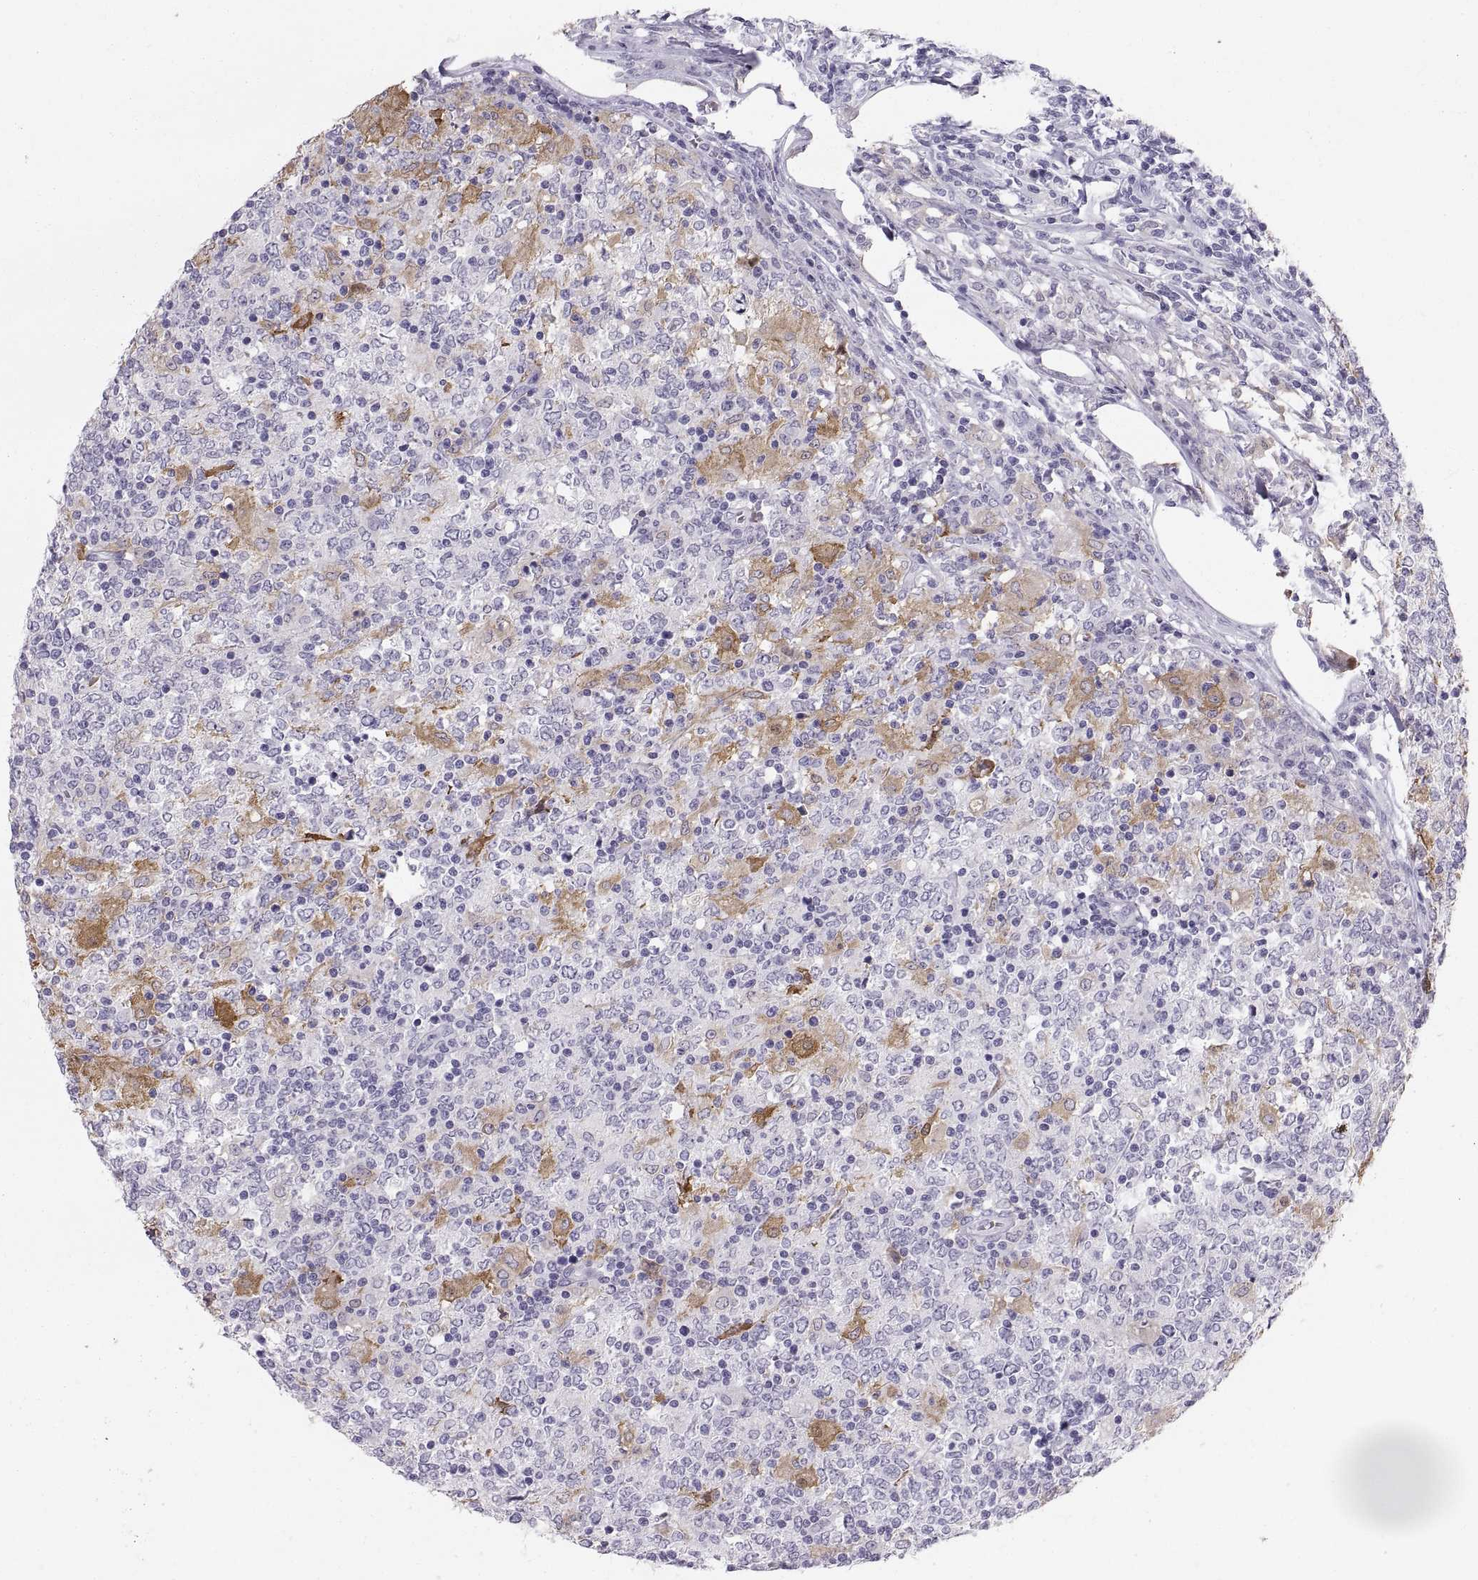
{"staining": {"intensity": "negative", "quantity": "none", "location": "none"}, "tissue": "lymphoma", "cell_type": "Tumor cells", "image_type": "cancer", "snomed": [{"axis": "morphology", "description": "Malignant lymphoma, non-Hodgkin's type, High grade"}, {"axis": "topography", "description": "Lymph node"}], "caption": "Tumor cells are negative for protein expression in human high-grade malignant lymphoma, non-Hodgkin's type.", "gene": "SLC22A6", "patient": {"sex": "female", "age": 84}}